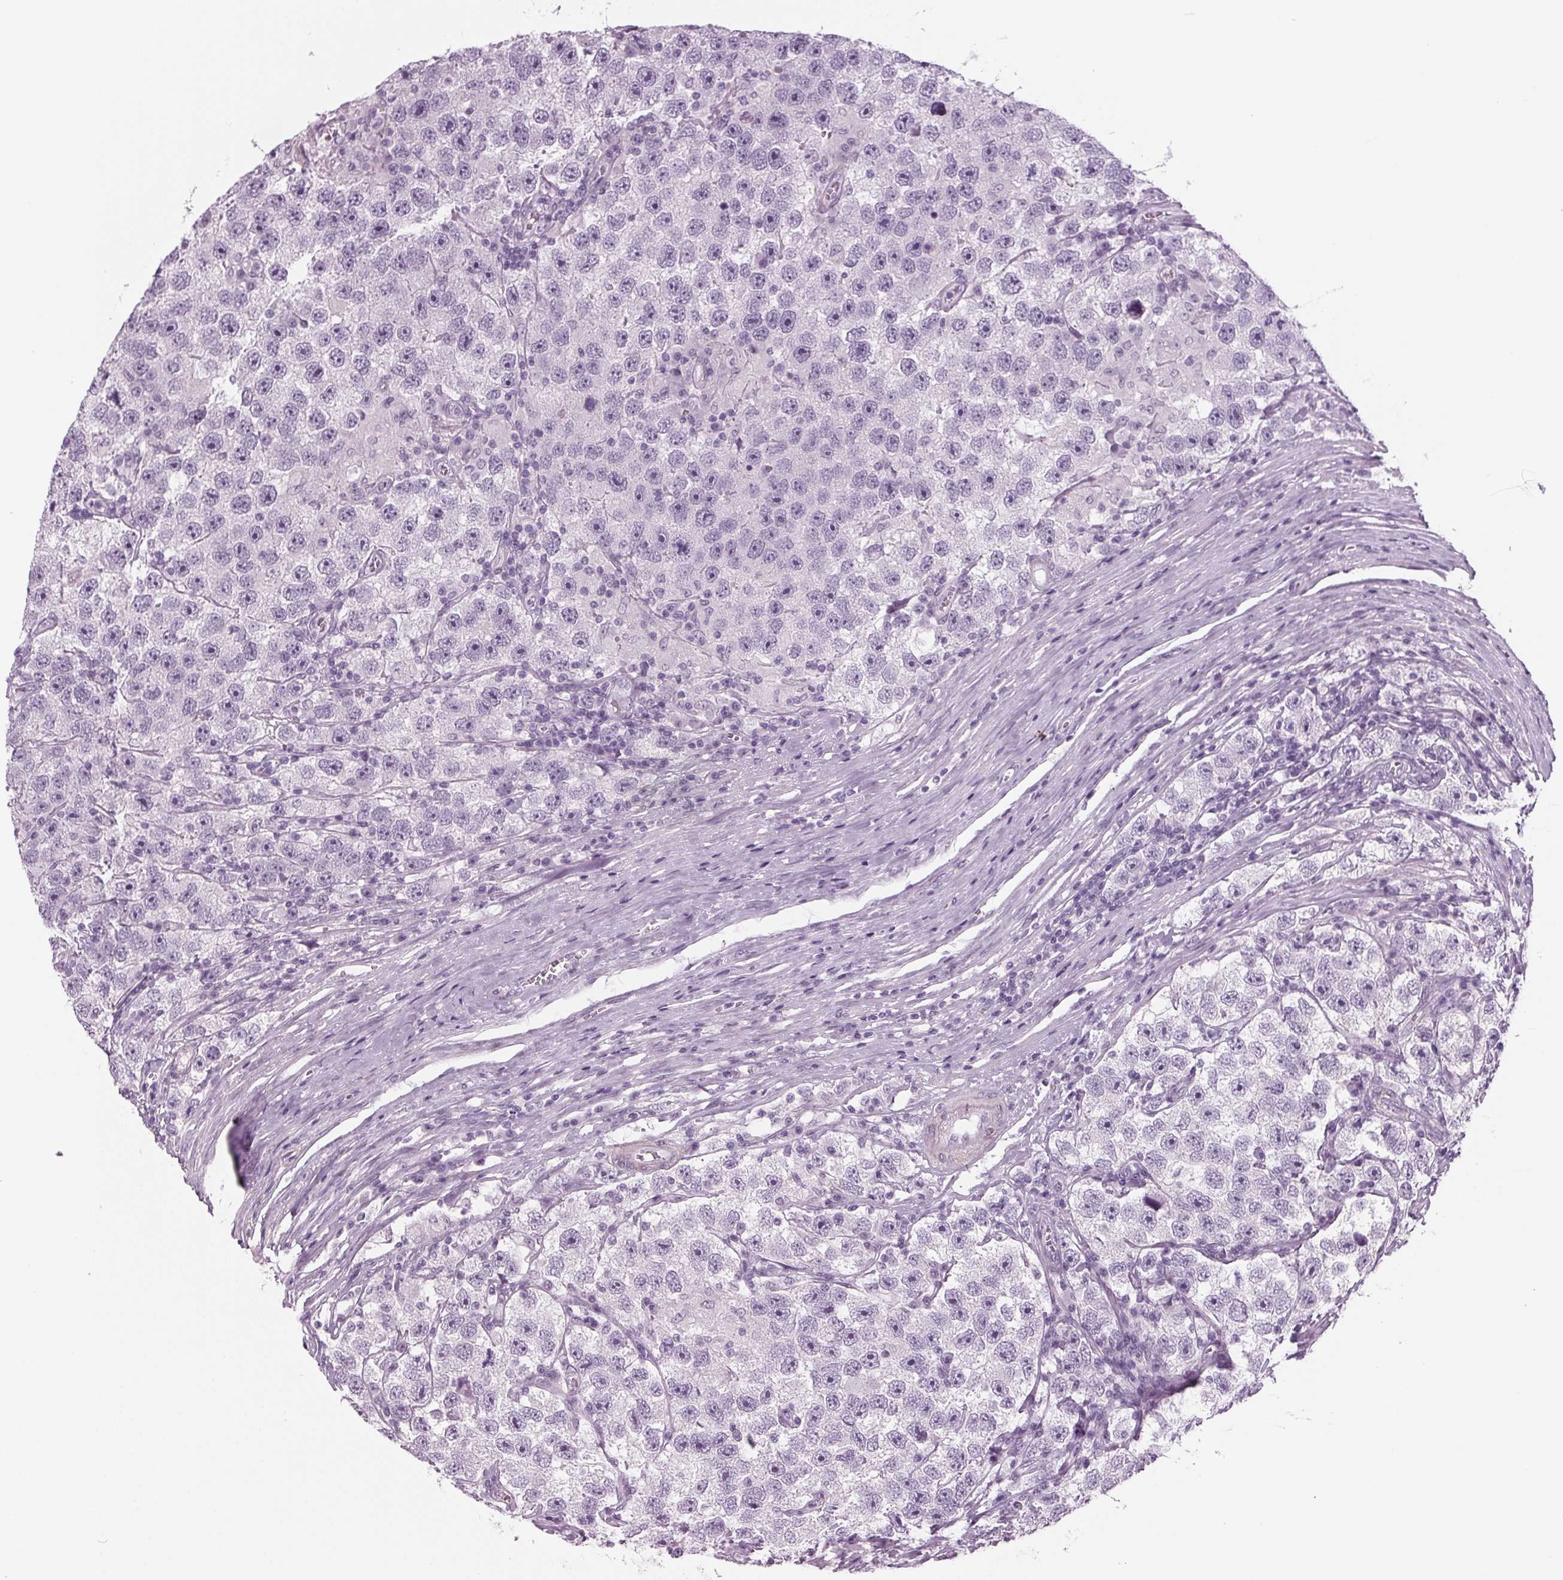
{"staining": {"intensity": "negative", "quantity": "none", "location": "none"}, "tissue": "testis cancer", "cell_type": "Tumor cells", "image_type": "cancer", "snomed": [{"axis": "morphology", "description": "Seminoma, NOS"}, {"axis": "topography", "description": "Testis"}], "caption": "Image shows no protein expression in tumor cells of testis cancer (seminoma) tissue. Brightfield microscopy of IHC stained with DAB (brown) and hematoxylin (blue), captured at high magnification.", "gene": "BHLHE22", "patient": {"sex": "male", "age": 26}}